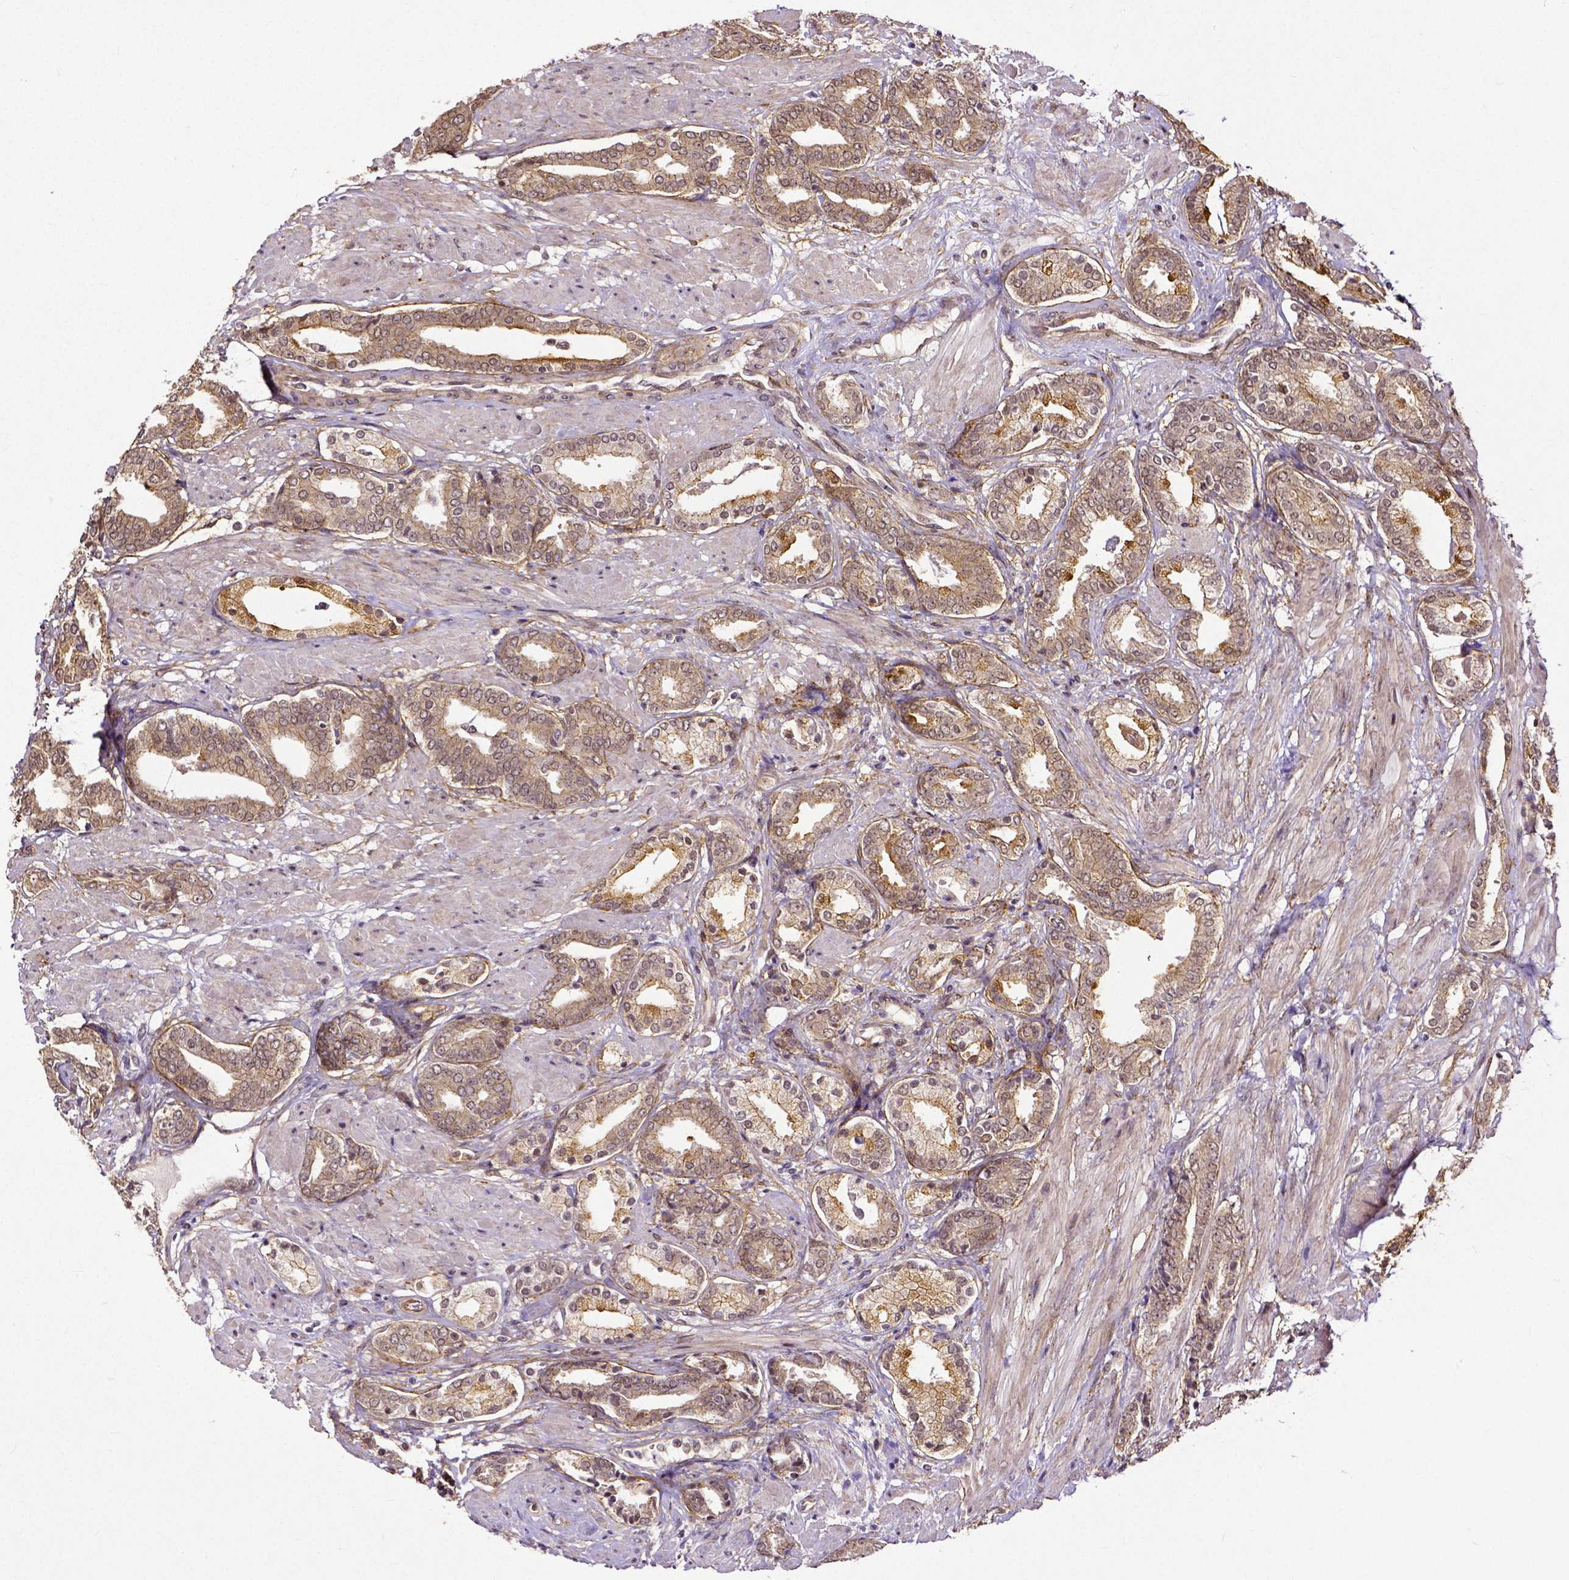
{"staining": {"intensity": "moderate", "quantity": "<25%", "location": "cytoplasmic/membranous"}, "tissue": "prostate cancer", "cell_type": "Tumor cells", "image_type": "cancer", "snomed": [{"axis": "morphology", "description": "Adenocarcinoma, High grade"}, {"axis": "topography", "description": "Prostate"}], "caption": "An immunohistochemistry micrograph of neoplastic tissue is shown. Protein staining in brown labels moderate cytoplasmic/membranous positivity in prostate high-grade adenocarcinoma within tumor cells.", "gene": "DICER1", "patient": {"sex": "male", "age": 56}}